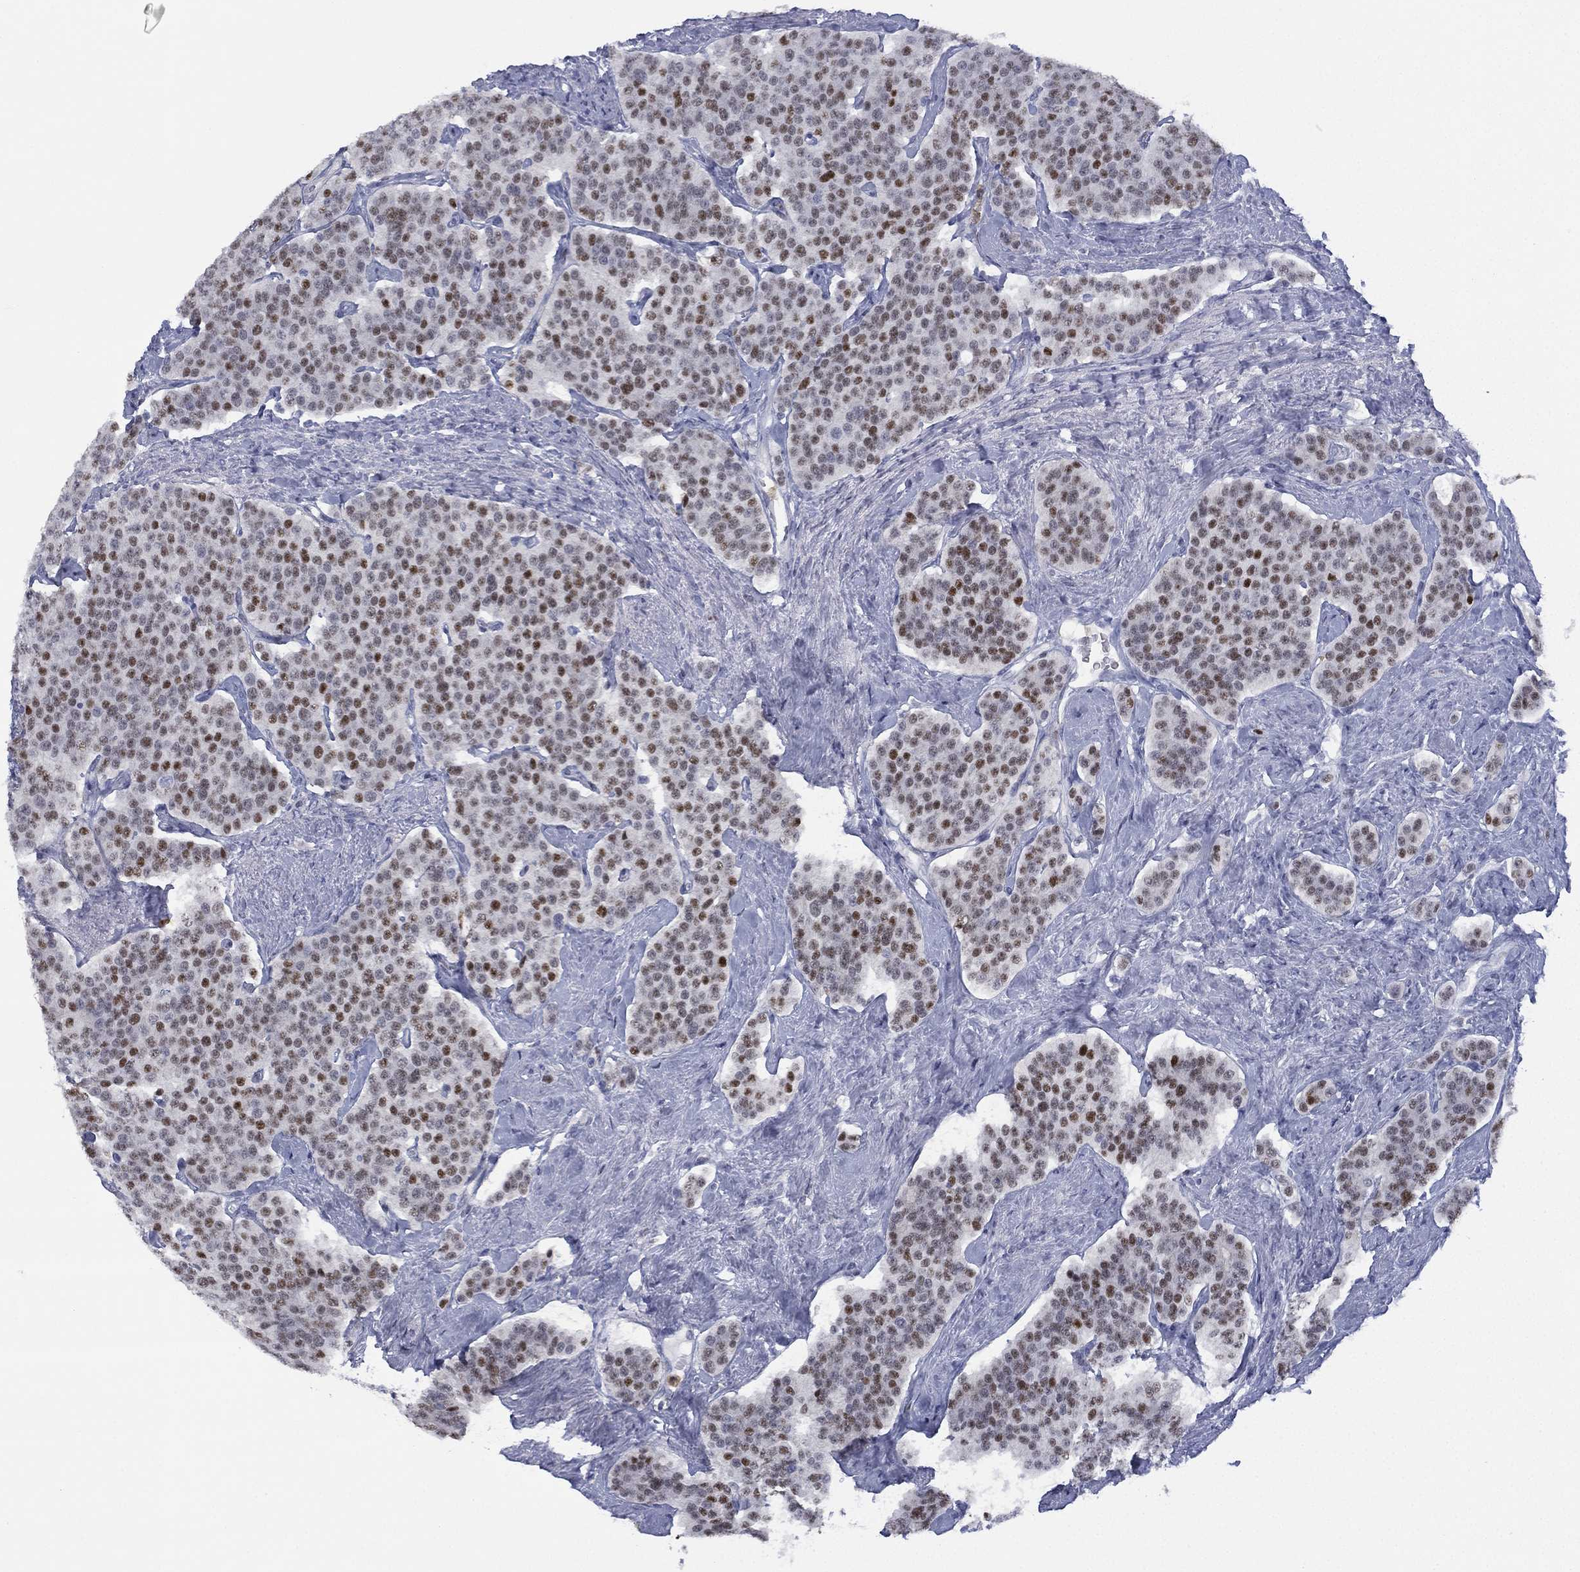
{"staining": {"intensity": "moderate", "quantity": "25%-75%", "location": "nuclear"}, "tissue": "carcinoid", "cell_type": "Tumor cells", "image_type": "cancer", "snomed": [{"axis": "morphology", "description": "Carcinoid, malignant, NOS"}, {"axis": "topography", "description": "Small intestine"}], "caption": "Brown immunohistochemical staining in carcinoid shows moderate nuclear positivity in about 25%-75% of tumor cells.", "gene": "ZNF711", "patient": {"sex": "female", "age": 58}}